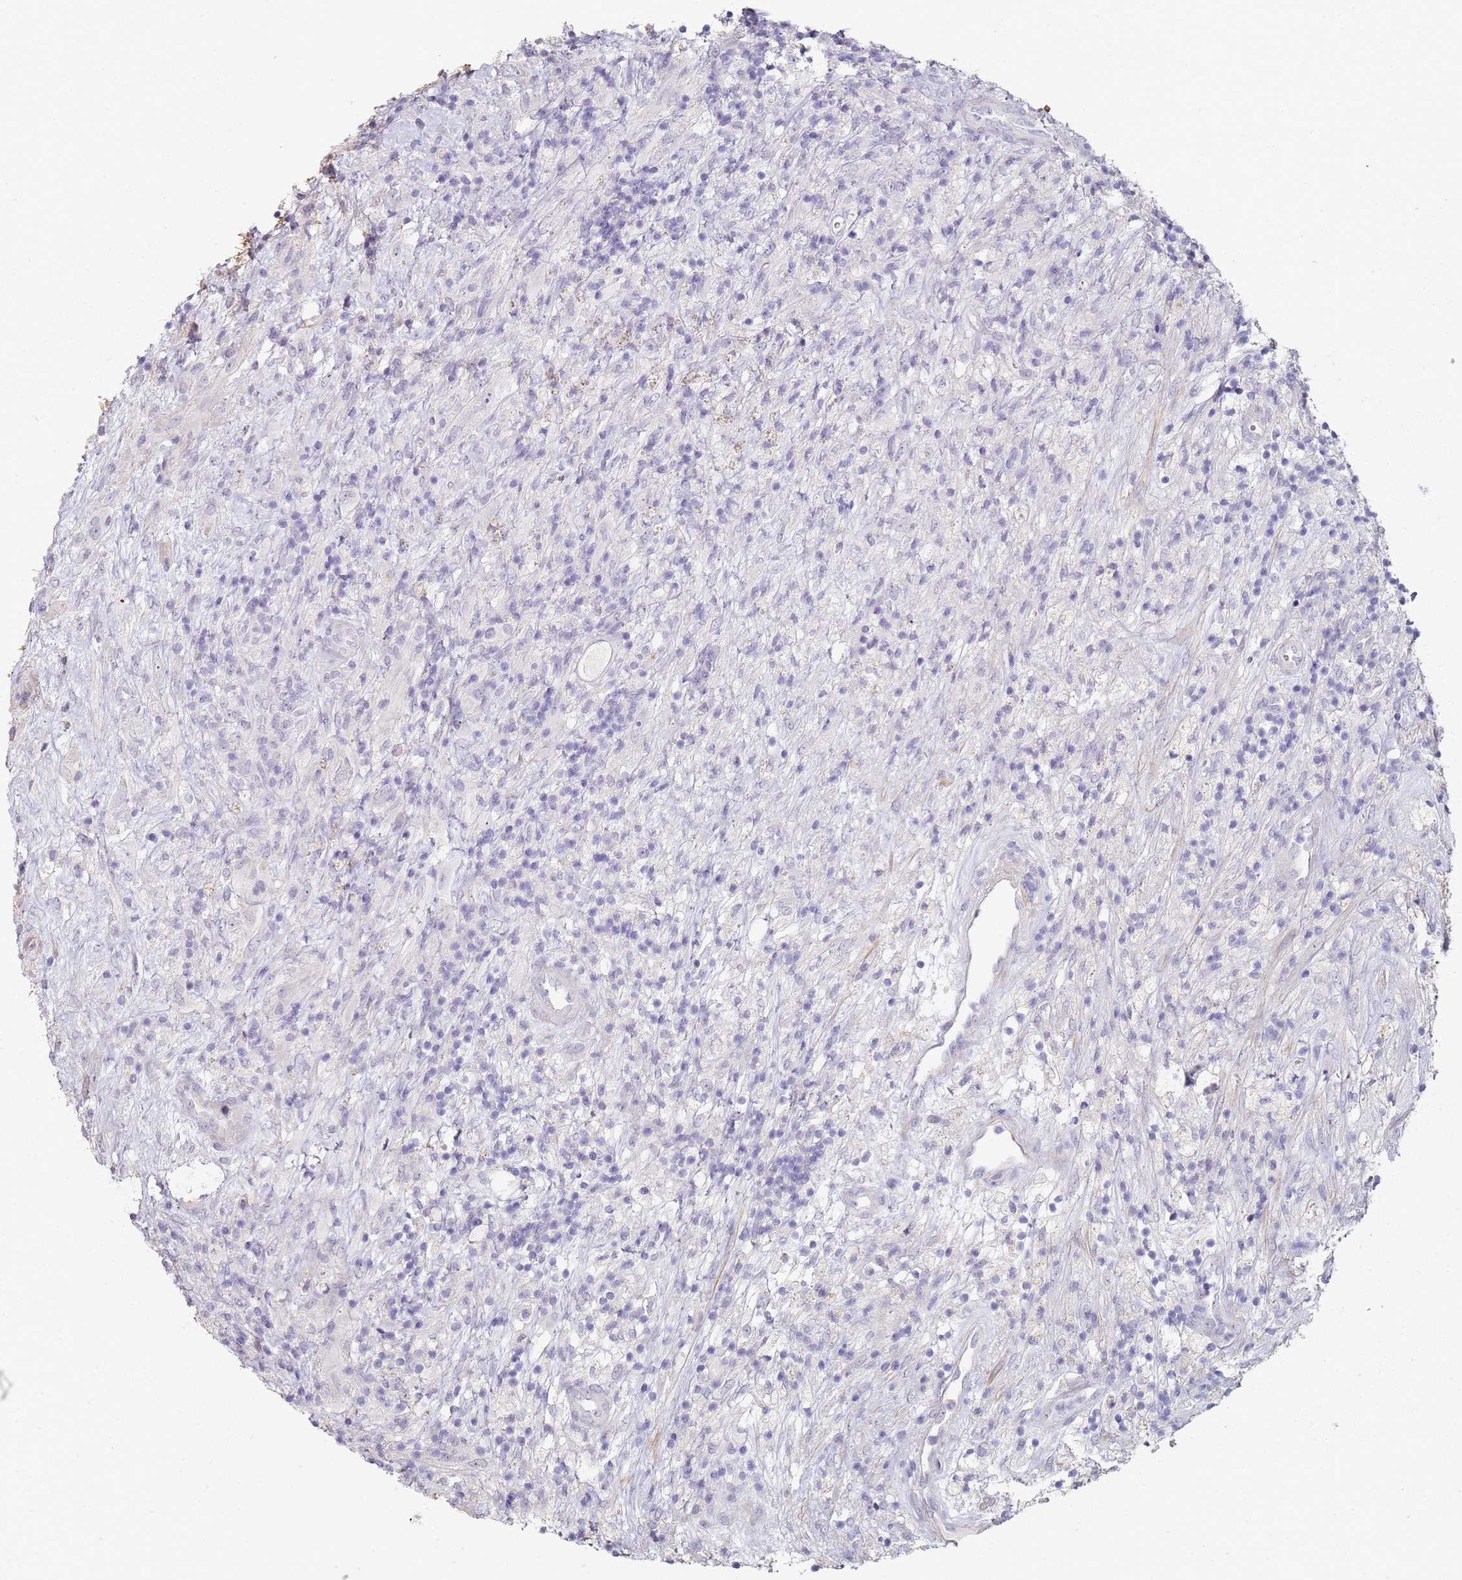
{"staining": {"intensity": "negative", "quantity": "none", "location": "none"}, "tissue": "glioma", "cell_type": "Tumor cells", "image_type": "cancer", "snomed": [{"axis": "morphology", "description": "Glioma, malignant, High grade"}, {"axis": "topography", "description": "Brain"}], "caption": "High power microscopy micrograph of an immunohistochemistry photomicrograph of glioma, revealing no significant expression in tumor cells. (Stains: DAB (3,3'-diaminobenzidine) immunohistochemistry with hematoxylin counter stain, Microscopy: brightfield microscopy at high magnification).", "gene": "DNAH11", "patient": {"sex": "male", "age": 69}}